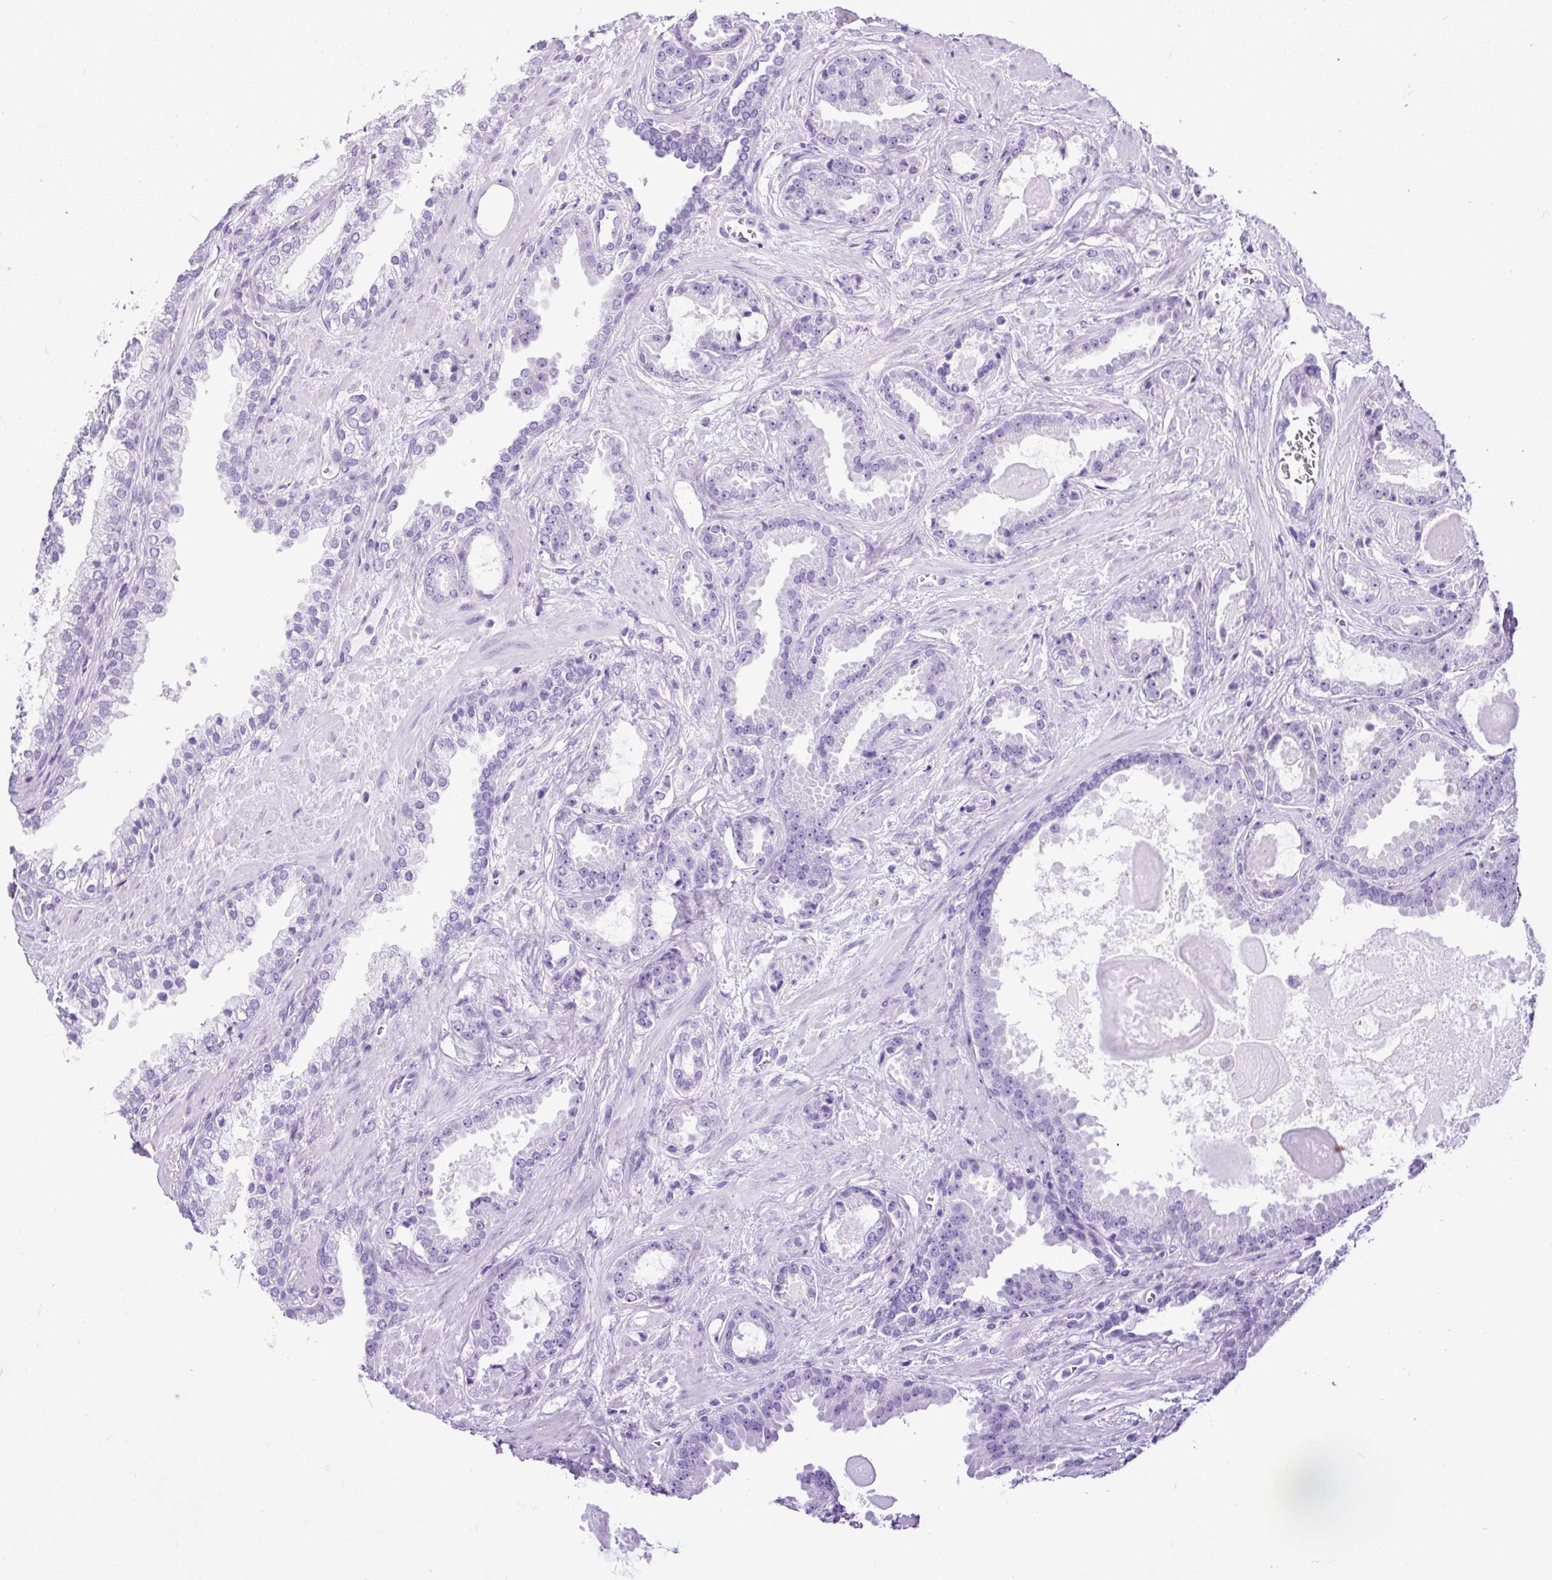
{"staining": {"intensity": "negative", "quantity": "none", "location": "none"}, "tissue": "prostate cancer", "cell_type": "Tumor cells", "image_type": "cancer", "snomed": [{"axis": "morphology", "description": "Adenocarcinoma, Low grade"}, {"axis": "topography", "description": "Prostate"}], "caption": "Immunohistochemistry micrograph of prostate cancer stained for a protein (brown), which shows no expression in tumor cells.", "gene": "PDIA2", "patient": {"sex": "male", "age": 62}}